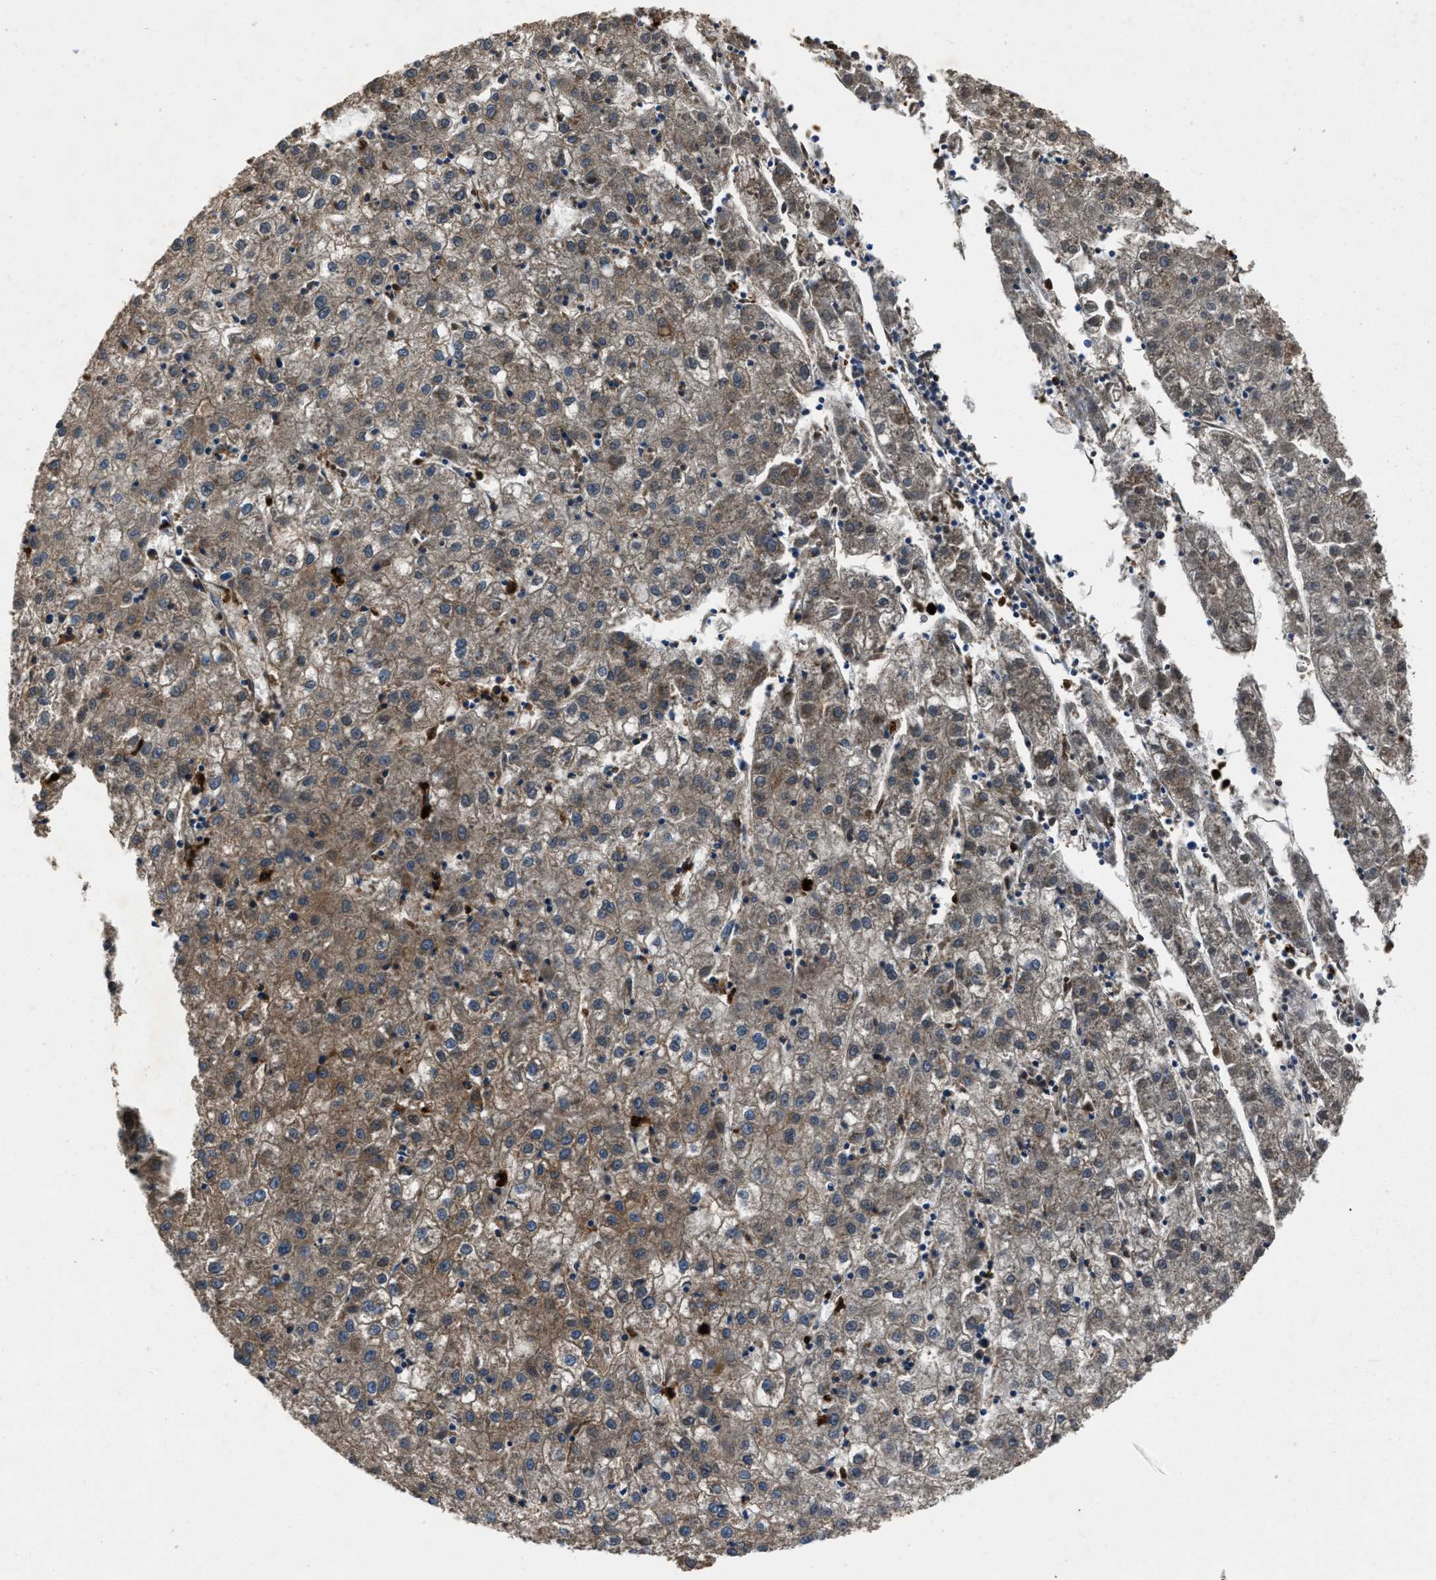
{"staining": {"intensity": "moderate", "quantity": "<25%", "location": "cytoplasmic/membranous"}, "tissue": "liver cancer", "cell_type": "Tumor cells", "image_type": "cancer", "snomed": [{"axis": "morphology", "description": "Carcinoma, Hepatocellular, NOS"}, {"axis": "topography", "description": "Liver"}], "caption": "Liver cancer tissue exhibits moderate cytoplasmic/membranous positivity in approximately <25% of tumor cells", "gene": "ANGPT1", "patient": {"sex": "male", "age": 72}}